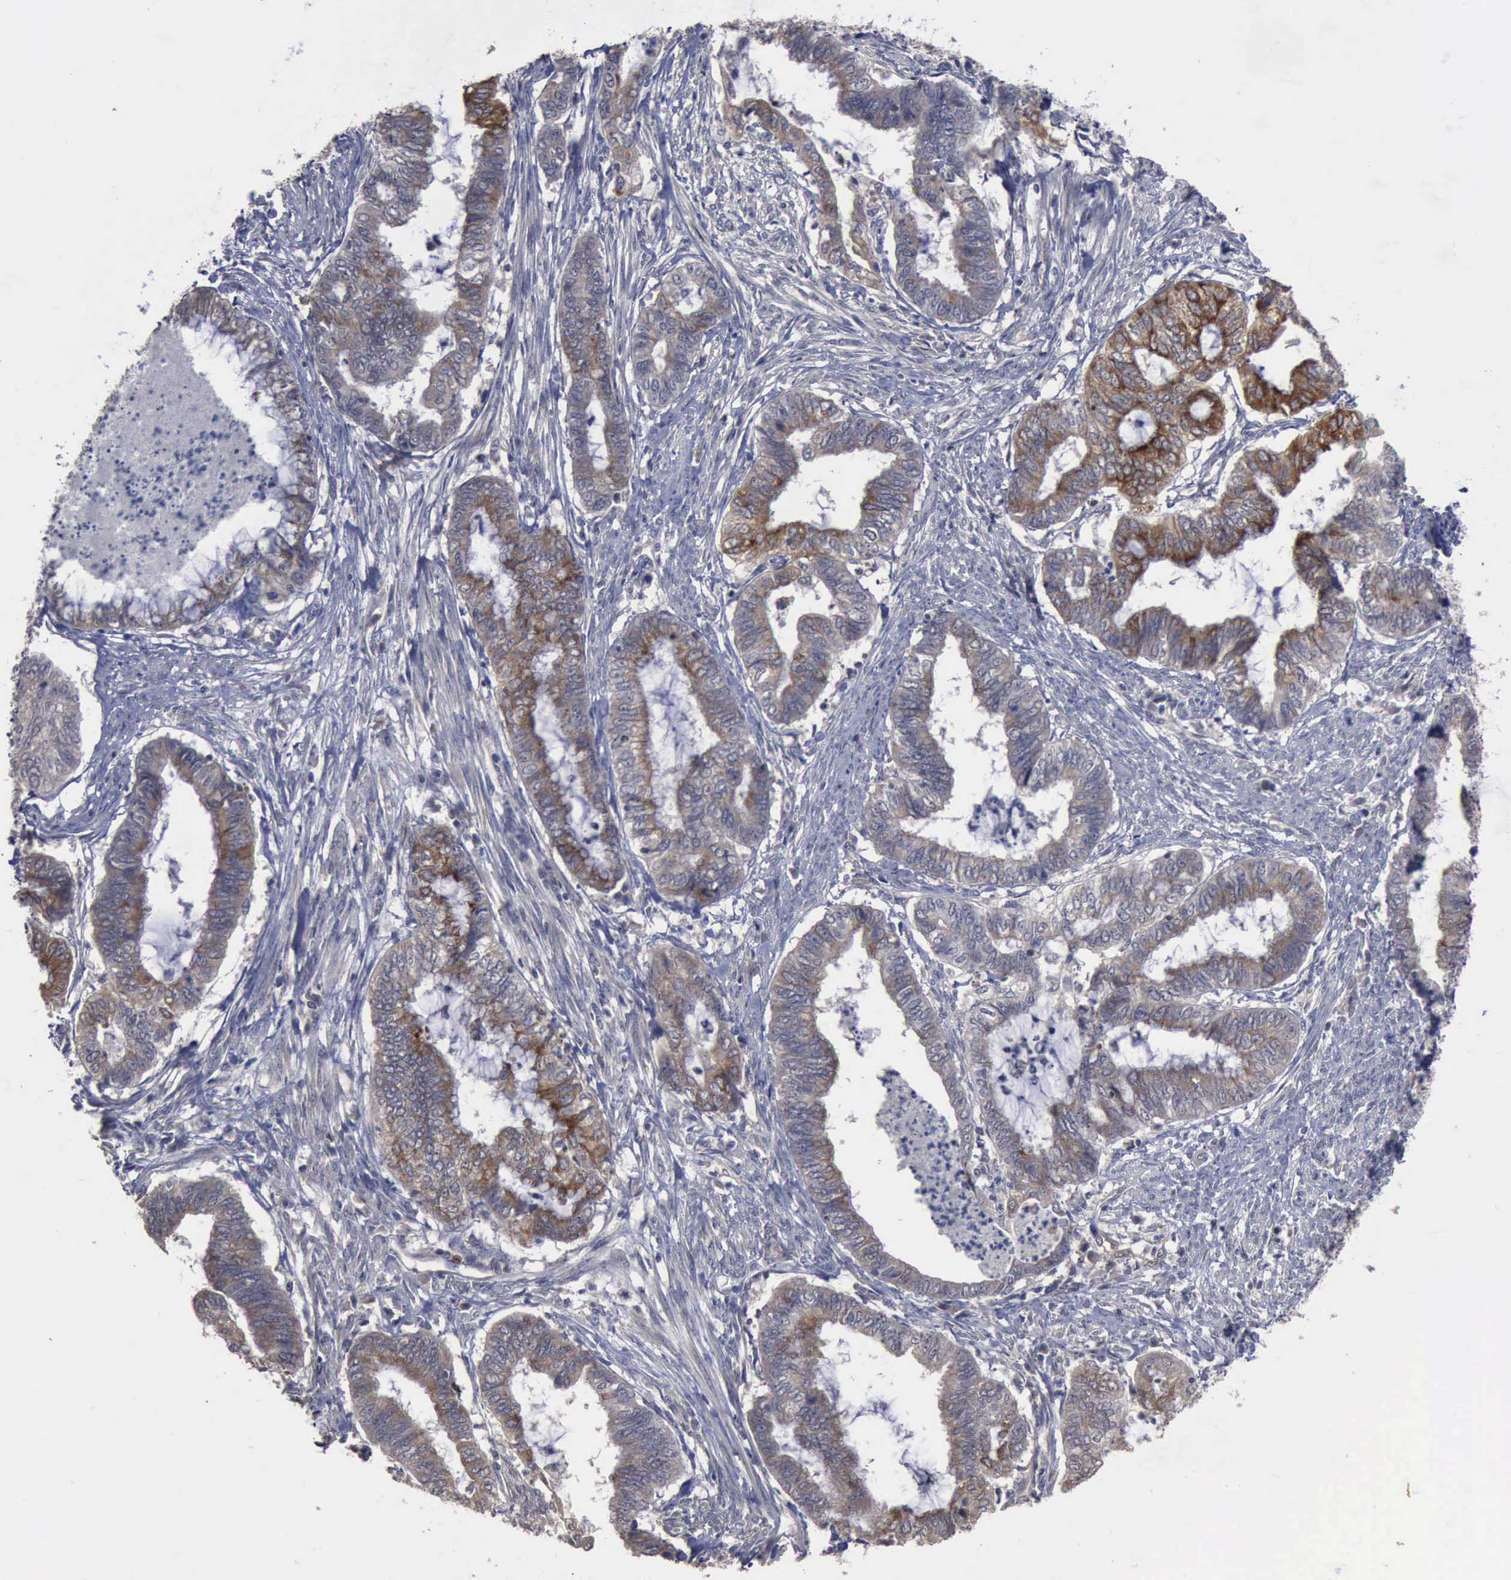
{"staining": {"intensity": "weak", "quantity": "<25%", "location": "cytoplasmic/membranous"}, "tissue": "endometrial cancer", "cell_type": "Tumor cells", "image_type": "cancer", "snomed": [{"axis": "morphology", "description": "Necrosis, NOS"}, {"axis": "morphology", "description": "Adenocarcinoma, NOS"}, {"axis": "topography", "description": "Endometrium"}], "caption": "Immunohistochemistry (IHC) micrograph of neoplastic tissue: endometrial adenocarcinoma stained with DAB displays no significant protein positivity in tumor cells.", "gene": "CRKL", "patient": {"sex": "female", "age": 79}}